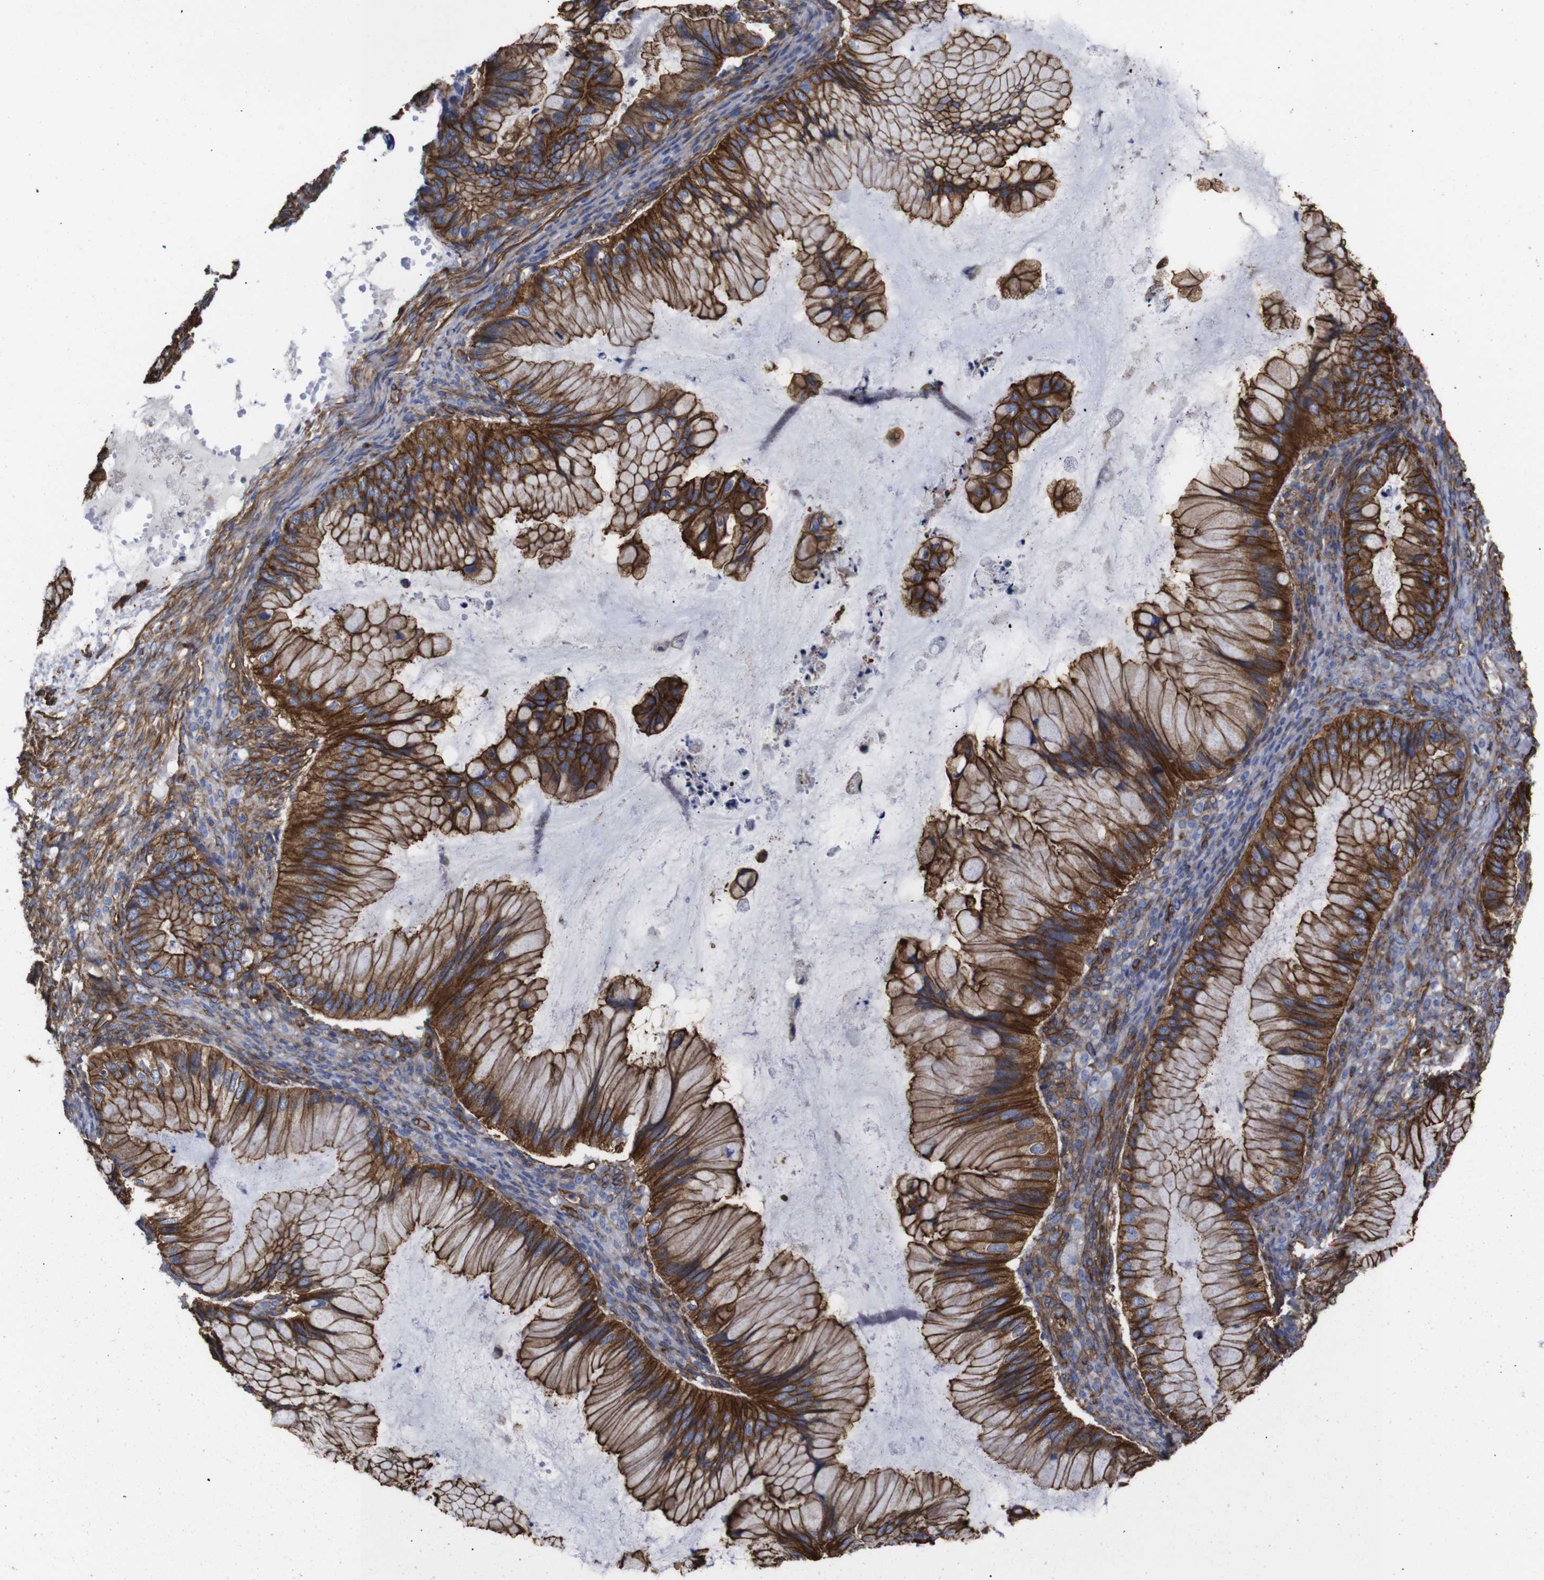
{"staining": {"intensity": "strong", "quantity": ">75%", "location": "cytoplasmic/membranous"}, "tissue": "ovarian cancer", "cell_type": "Tumor cells", "image_type": "cancer", "snomed": [{"axis": "morphology", "description": "Cystadenocarcinoma, mucinous, NOS"}, {"axis": "topography", "description": "Ovary"}], "caption": "IHC micrograph of neoplastic tissue: human mucinous cystadenocarcinoma (ovarian) stained using immunohistochemistry (IHC) shows high levels of strong protein expression localized specifically in the cytoplasmic/membranous of tumor cells, appearing as a cytoplasmic/membranous brown color.", "gene": "SPTBN1", "patient": {"sex": "female", "age": 36}}